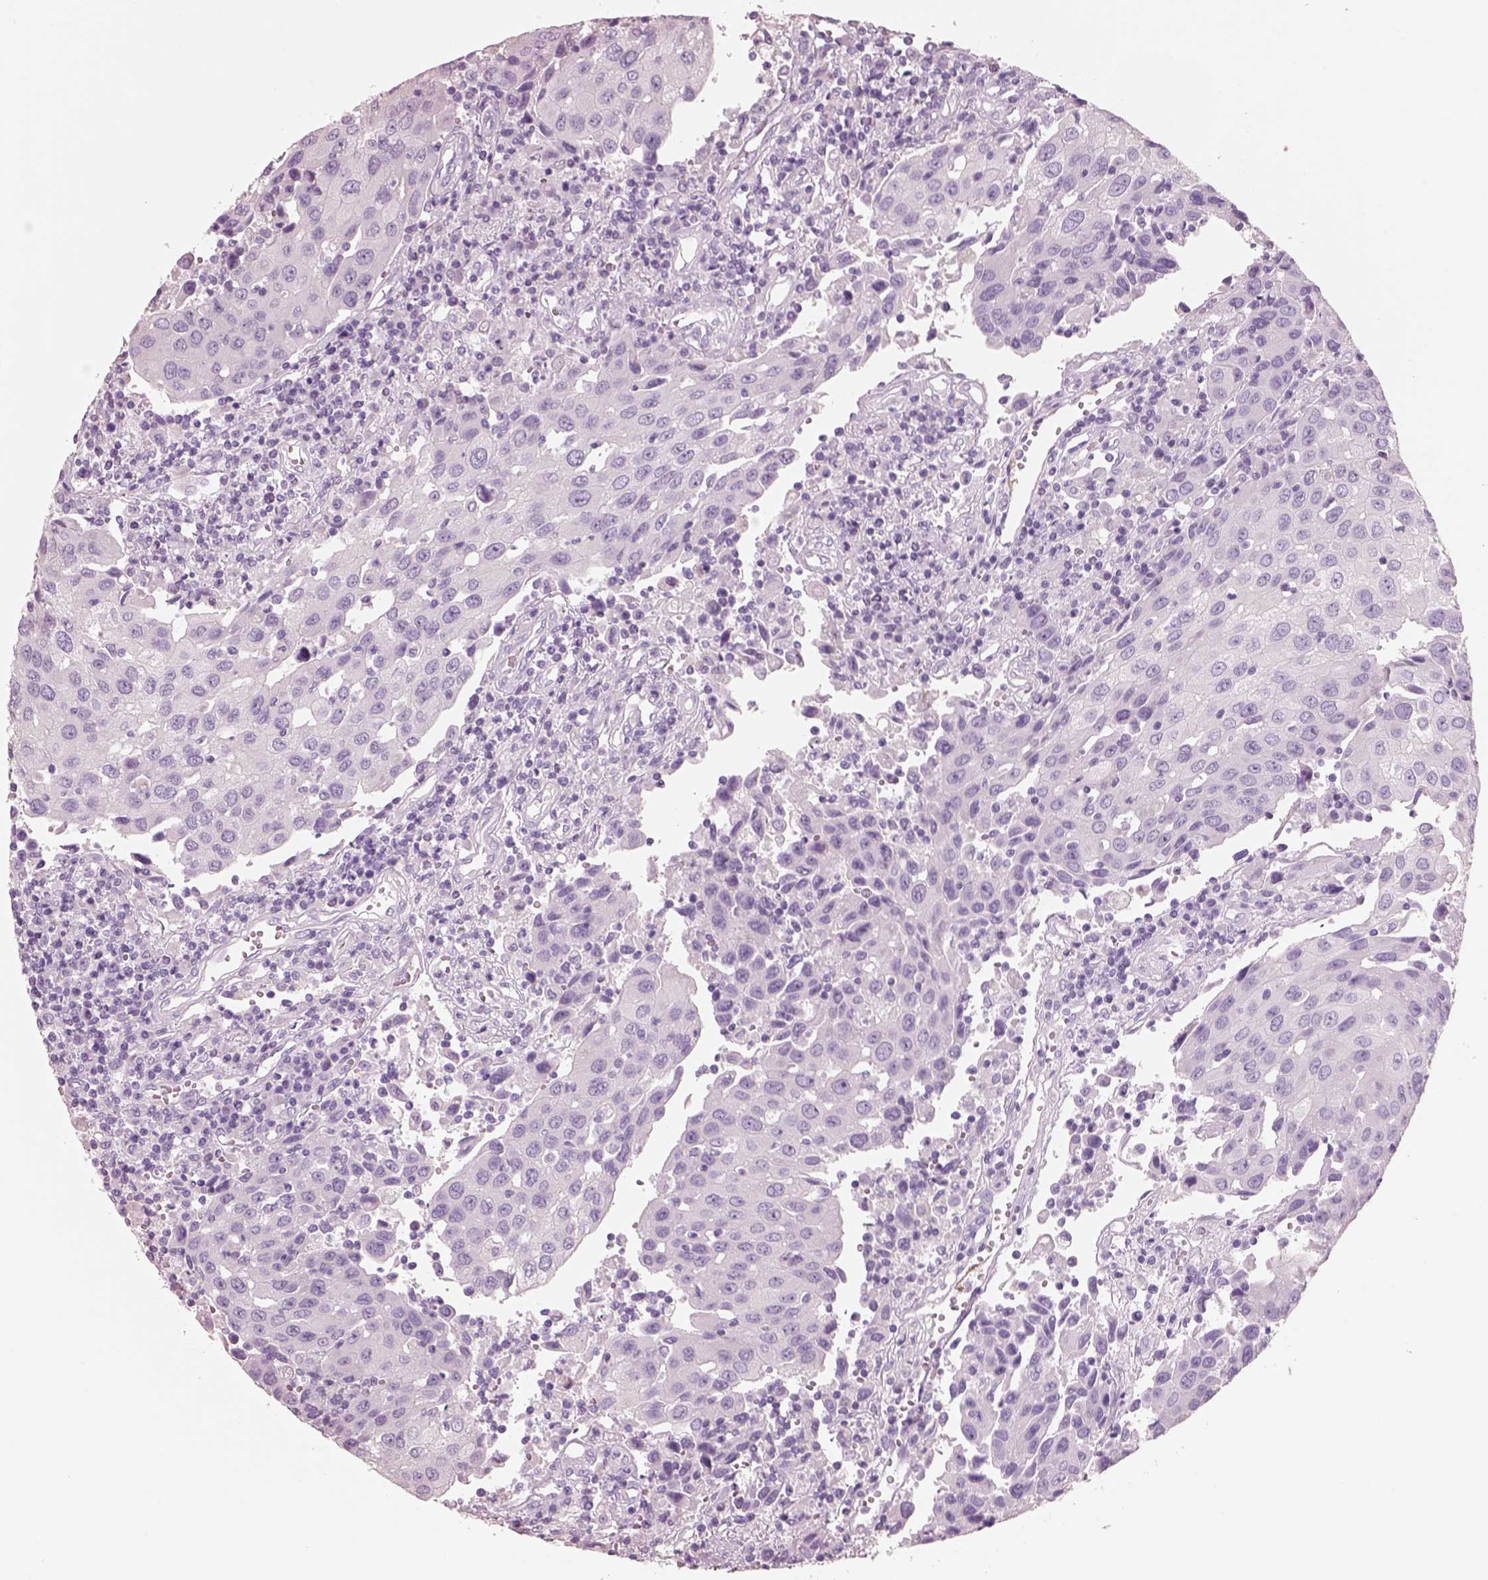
{"staining": {"intensity": "negative", "quantity": "none", "location": "none"}, "tissue": "urothelial cancer", "cell_type": "Tumor cells", "image_type": "cancer", "snomed": [{"axis": "morphology", "description": "Urothelial carcinoma, High grade"}, {"axis": "topography", "description": "Urinary bladder"}], "caption": "Human urothelial cancer stained for a protein using immunohistochemistry reveals no positivity in tumor cells.", "gene": "PNOC", "patient": {"sex": "female", "age": 85}}